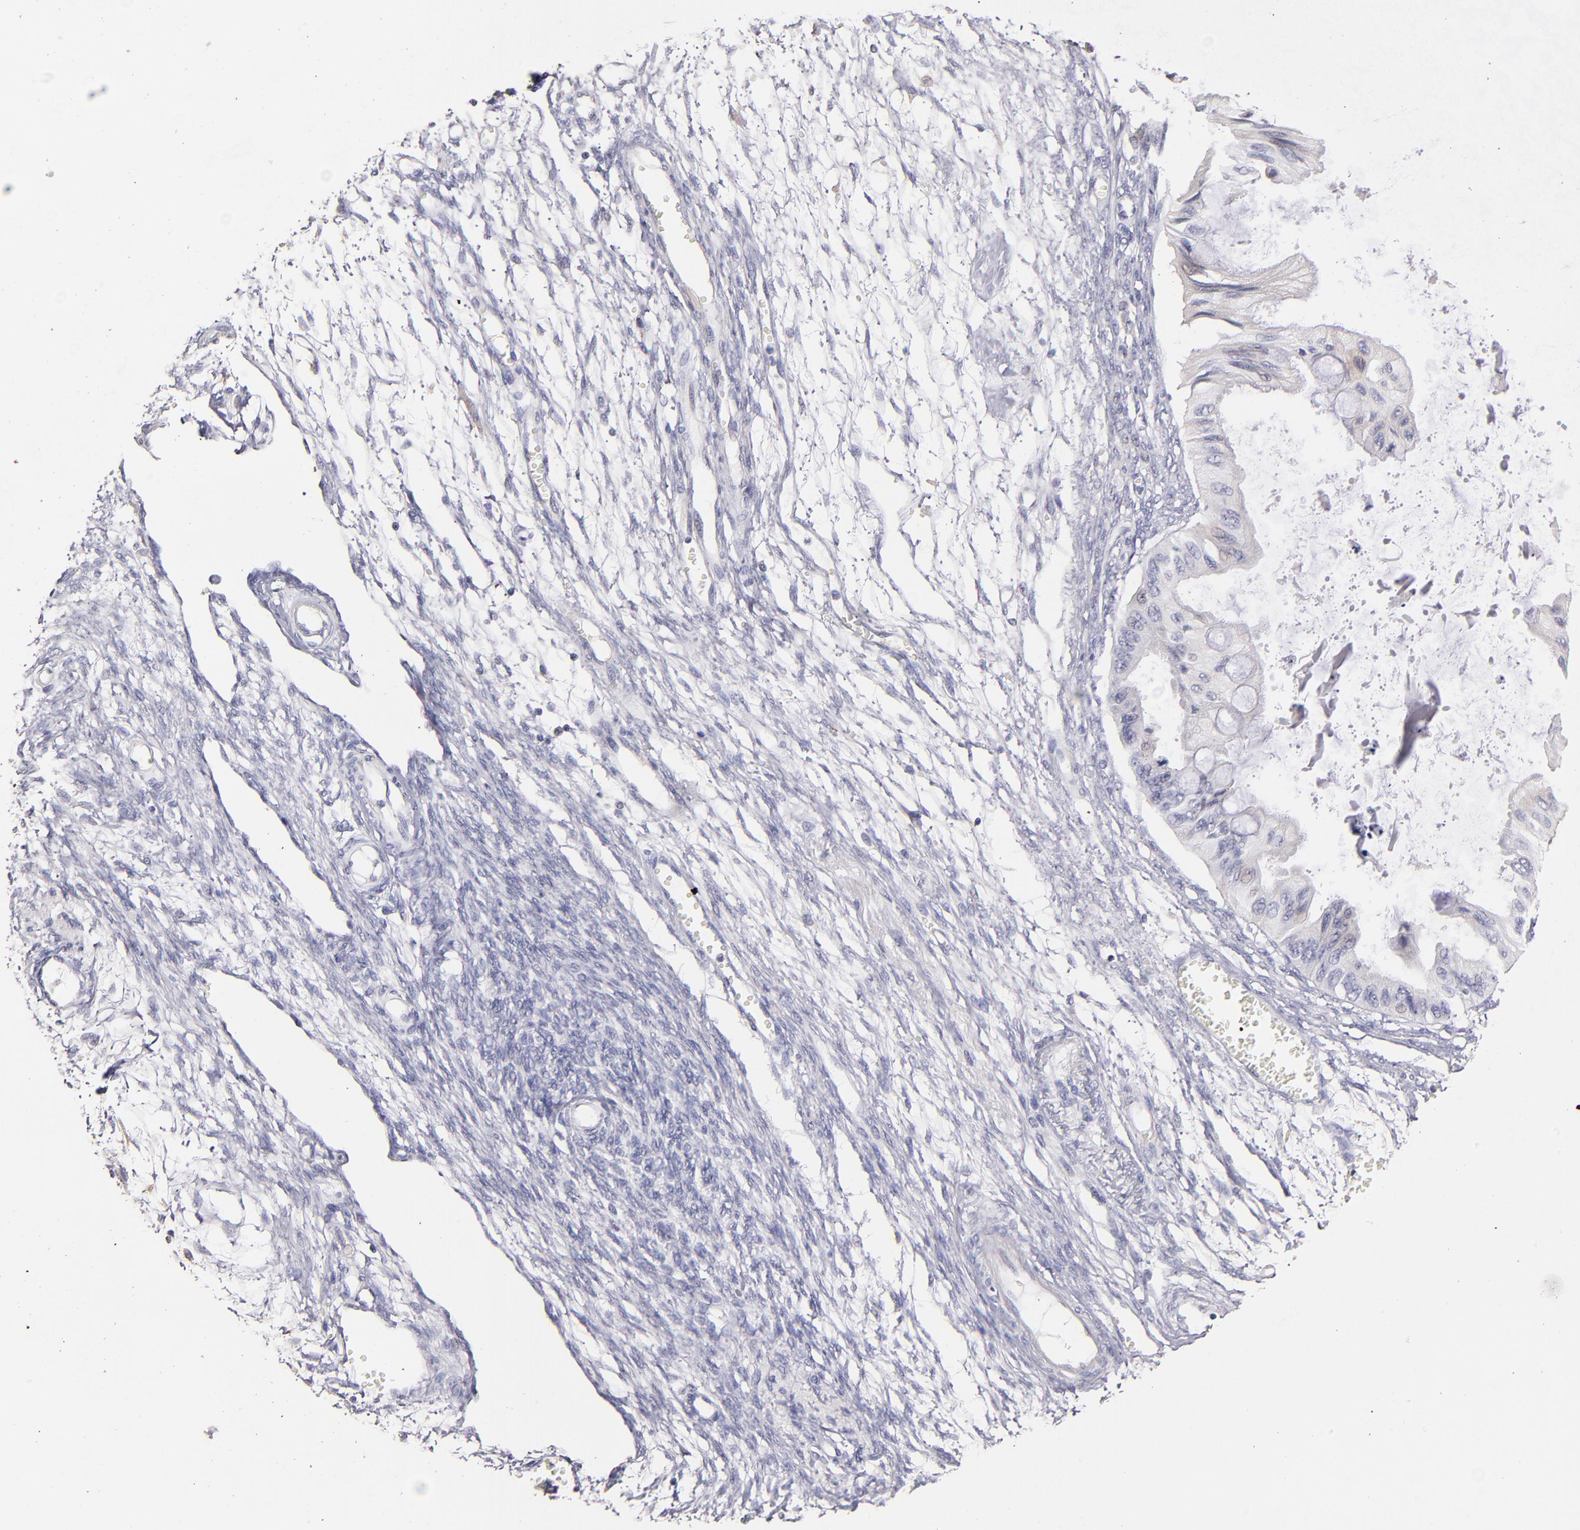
{"staining": {"intensity": "negative", "quantity": "none", "location": "none"}, "tissue": "ovarian cancer", "cell_type": "Tumor cells", "image_type": "cancer", "snomed": [{"axis": "morphology", "description": "Cystadenocarcinoma, mucinous, NOS"}, {"axis": "topography", "description": "Ovary"}], "caption": "A high-resolution image shows immunohistochemistry (IHC) staining of ovarian cancer, which exhibits no significant staining in tumor cells. (DAB IHC, high magnification).", "gene": "GLDC", "patient": {"sex": "female", "age": 57}}